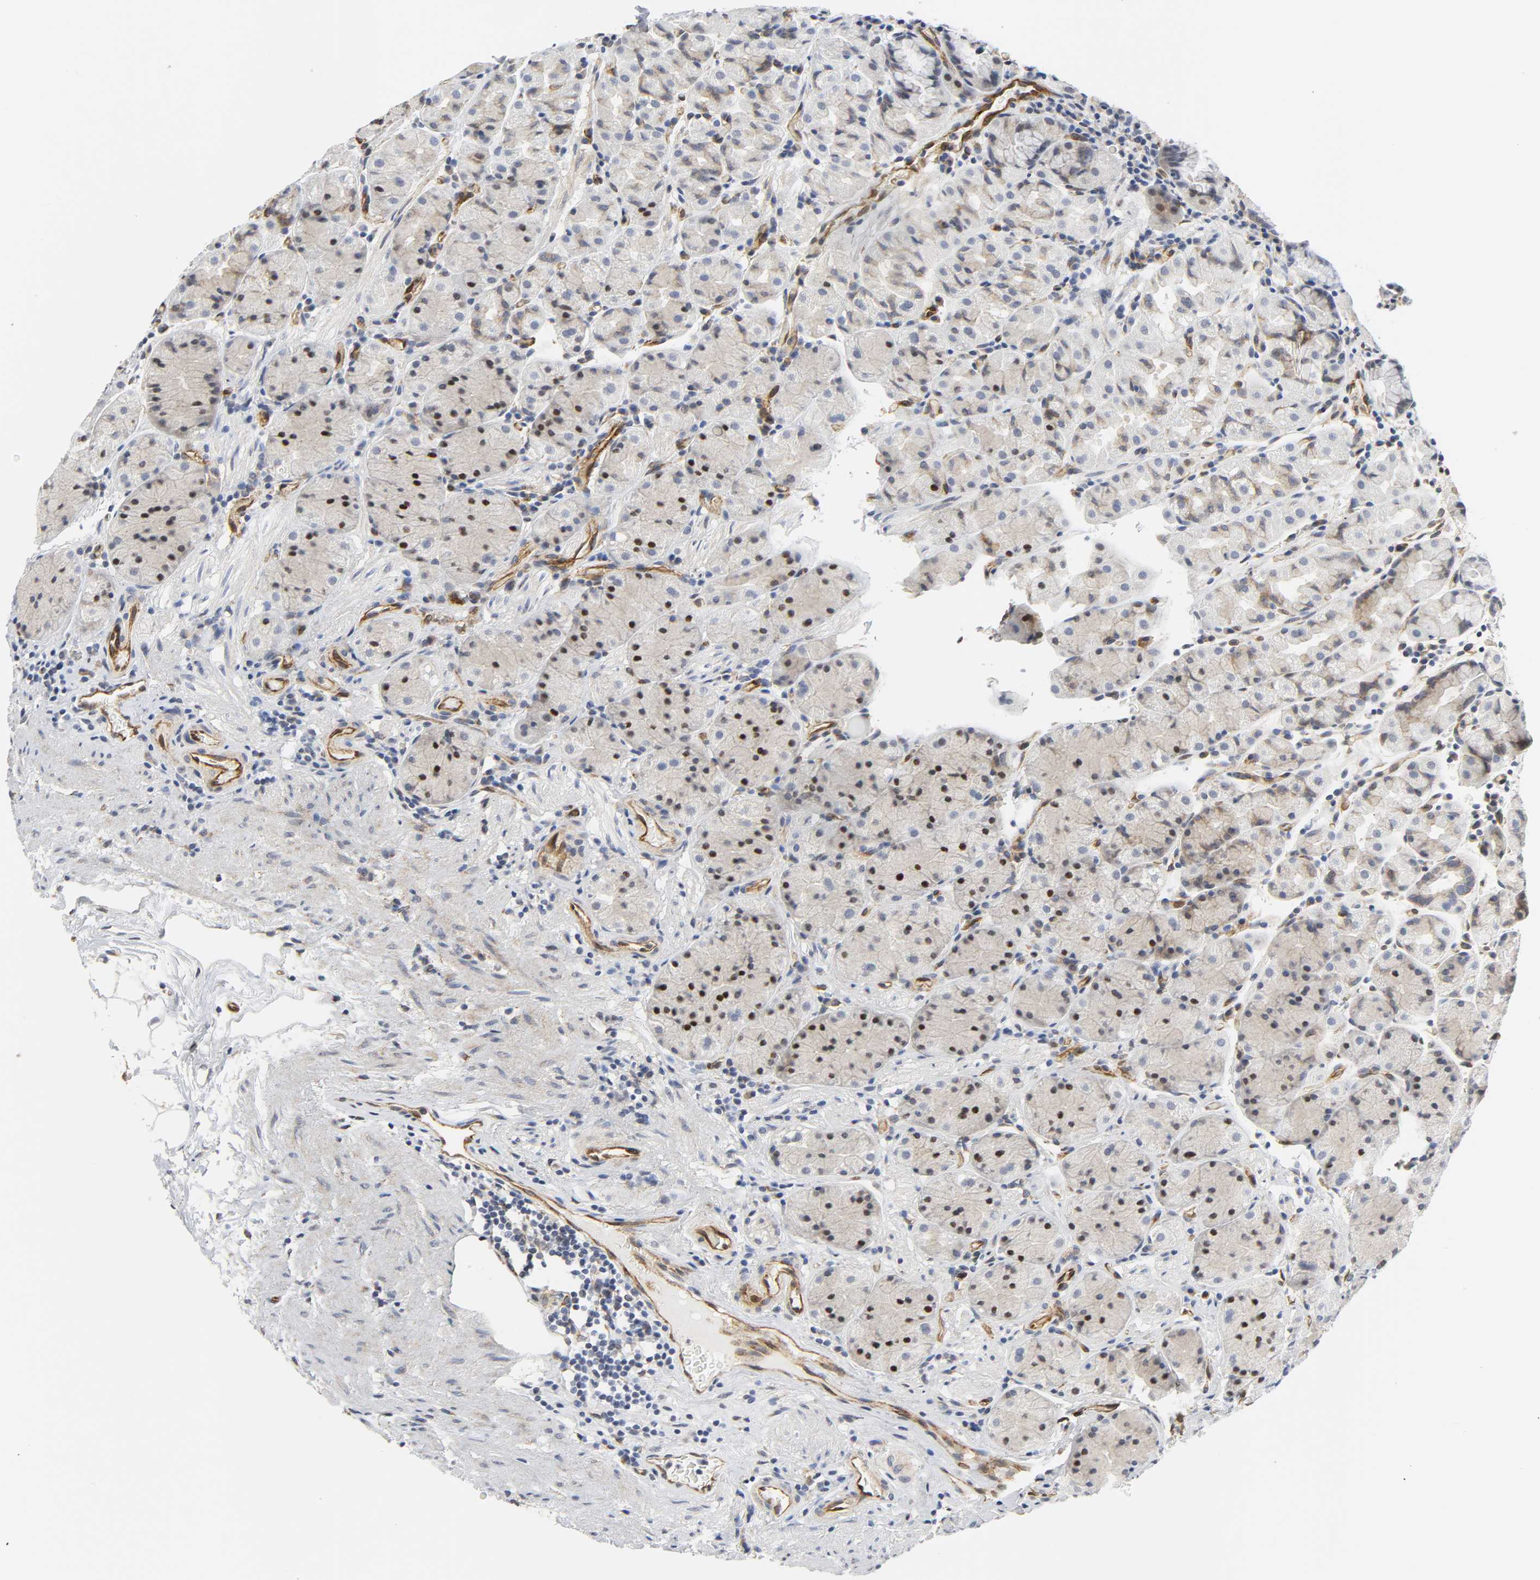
{"staining": {"intensity": "moderate", "quantity": "25%-75%", "location": "nuclear"}, "tissue": "stomach", "cell_type": "Glandular cells", "image_type": "normal", "snomed": [{"axis": "morphology", "description": "Normal tissue, NOS"}, {"axis": "topography", "description": "Stomach, lower"}], "caption": "Stomach stained with a brown dye reveals moderate nuclear positive positivity in approximately 25%-75% of glandular cells.", "gene": "DOCK1", "patient": {"sex": "male", "age": 56}}